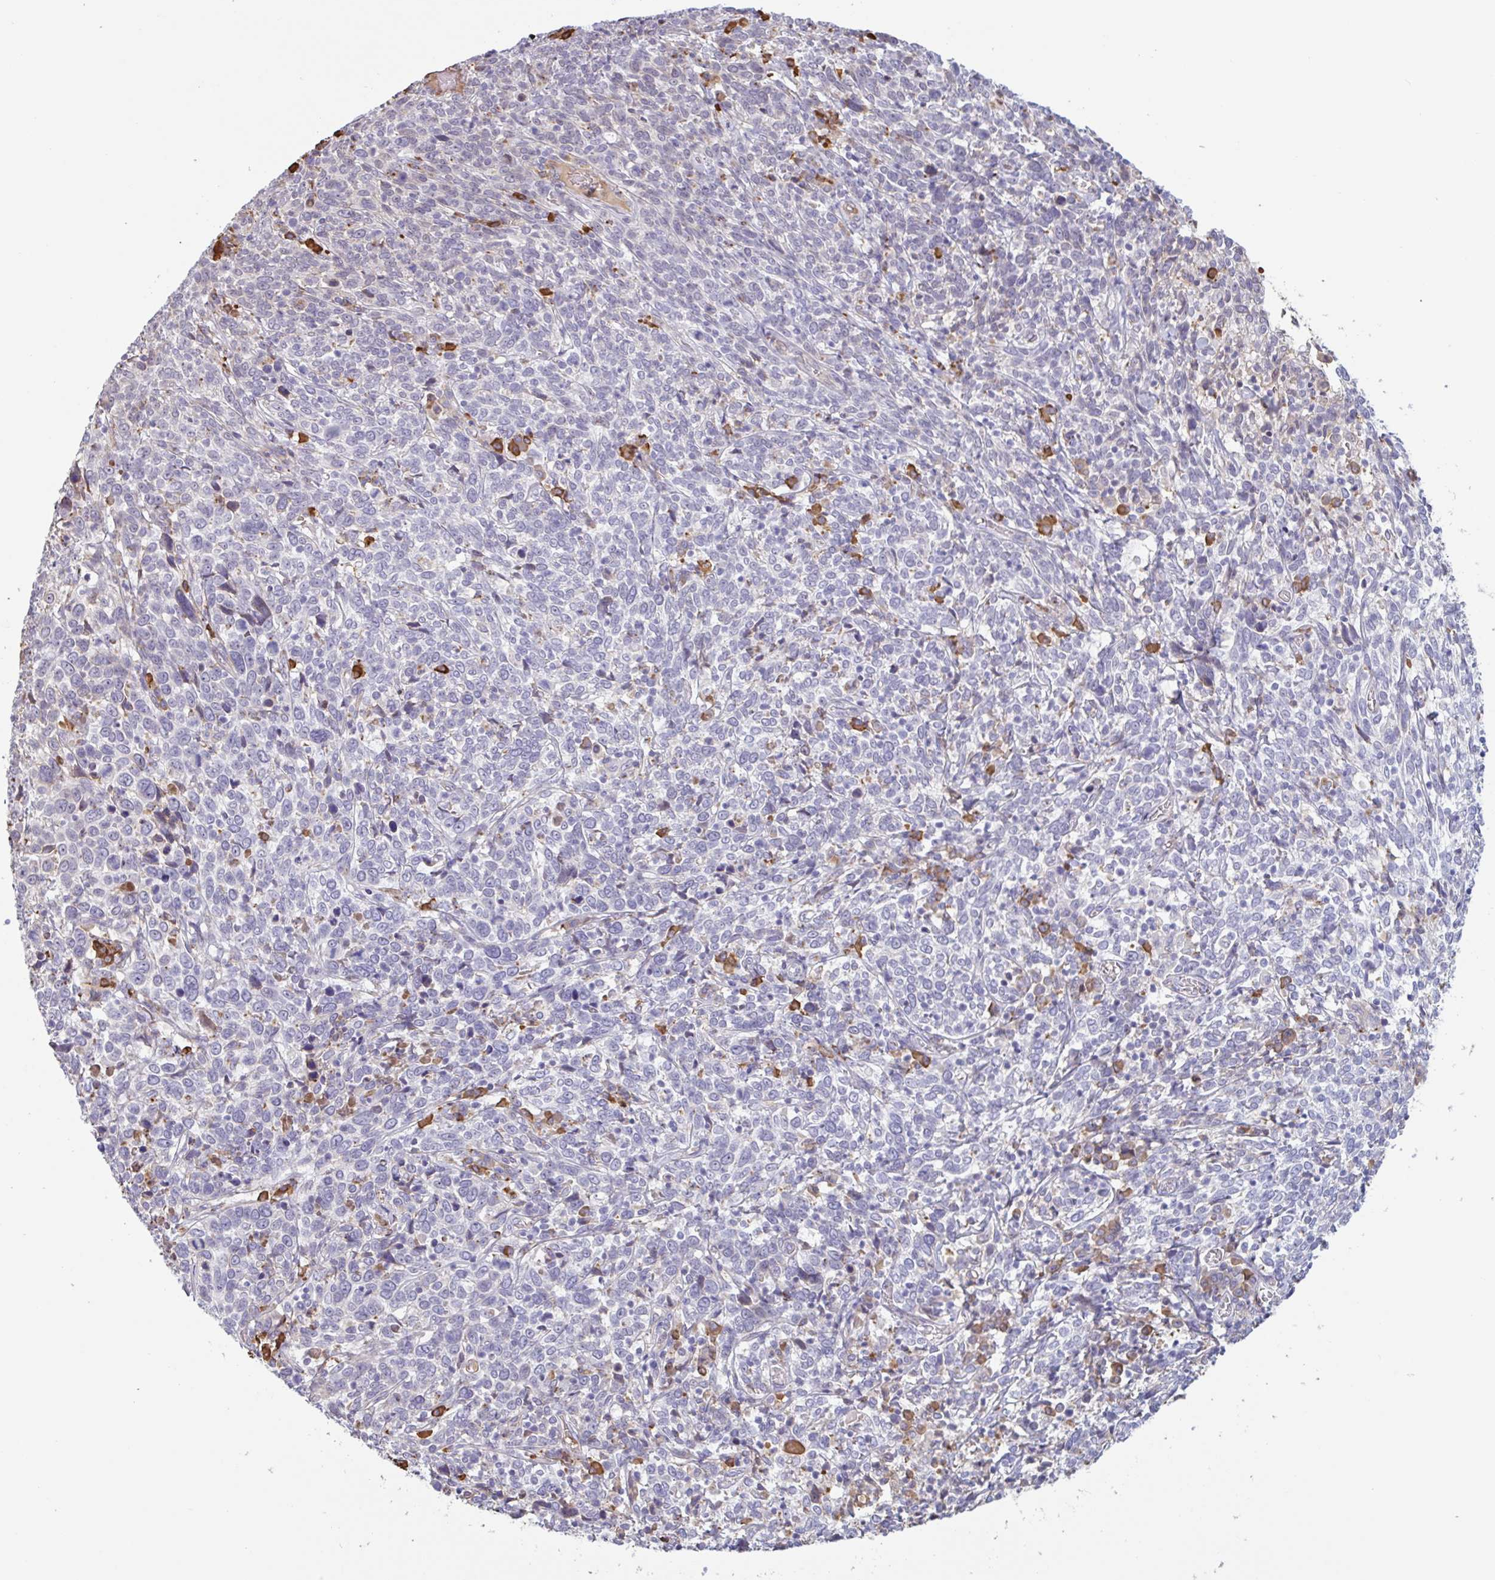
{"staining": {"intensity": "negative", "quantity": "none", "location": "none"}, "tissue": "cervical cancer", "cell_type": "Tumor cells", "image_type": "cancer", "snomed": [{"axis": "morphology", "description": "Squamous cell carcinoma, NOS"}, {"axis": "topography", "description": "Cervix"}], "caption": "An immunohistochemistry histopathology image of cervical cancer is shown. There is no staining in tumor cells of cervical cancer.", "gene": "TAF1D", "patient": {"sex": "female", "age": 46}}